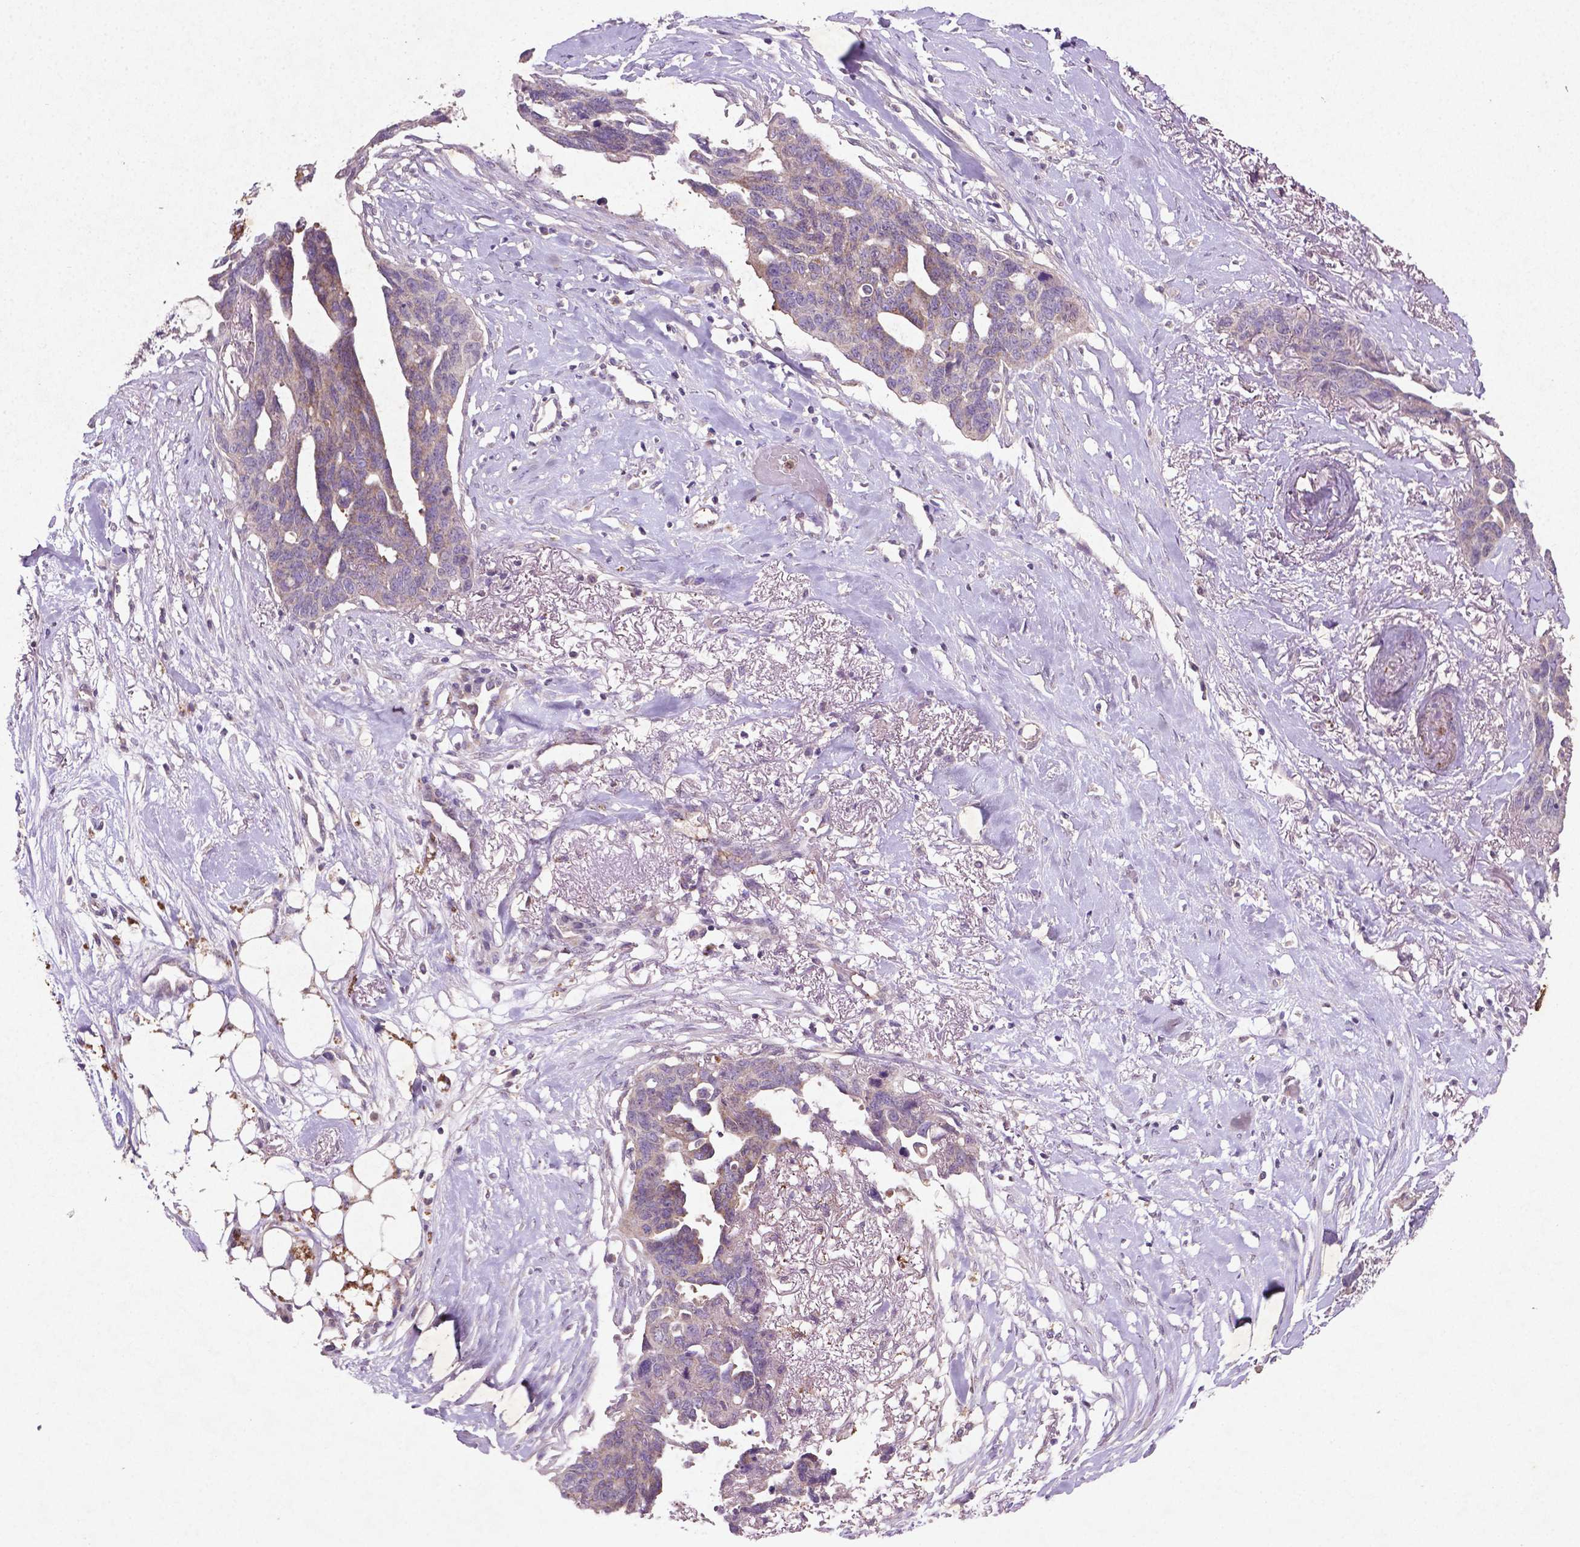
{"staining": {"intensity": "weak", "quantity": "25%-75%", "location": "cytoplasmic/membranous"}, "tissue": "ovarian cancer", "cell_type": "Tumor cells", "image_type": "cancer", "snomed": [{"axis": "morphology", "description": "Cystadenocarcinoma, serous, NOS"}, {"axis": "topography", "description": "Ovary"}], "caption": "IHC of human ovarian serous cystadenocarcinoma reveals low levels of weak cytoplasmic/membranous staining in approximately 25%-75% of tumor cells.", "gene": "MTOR", "patient": {"sex": "female", "age": 69}}